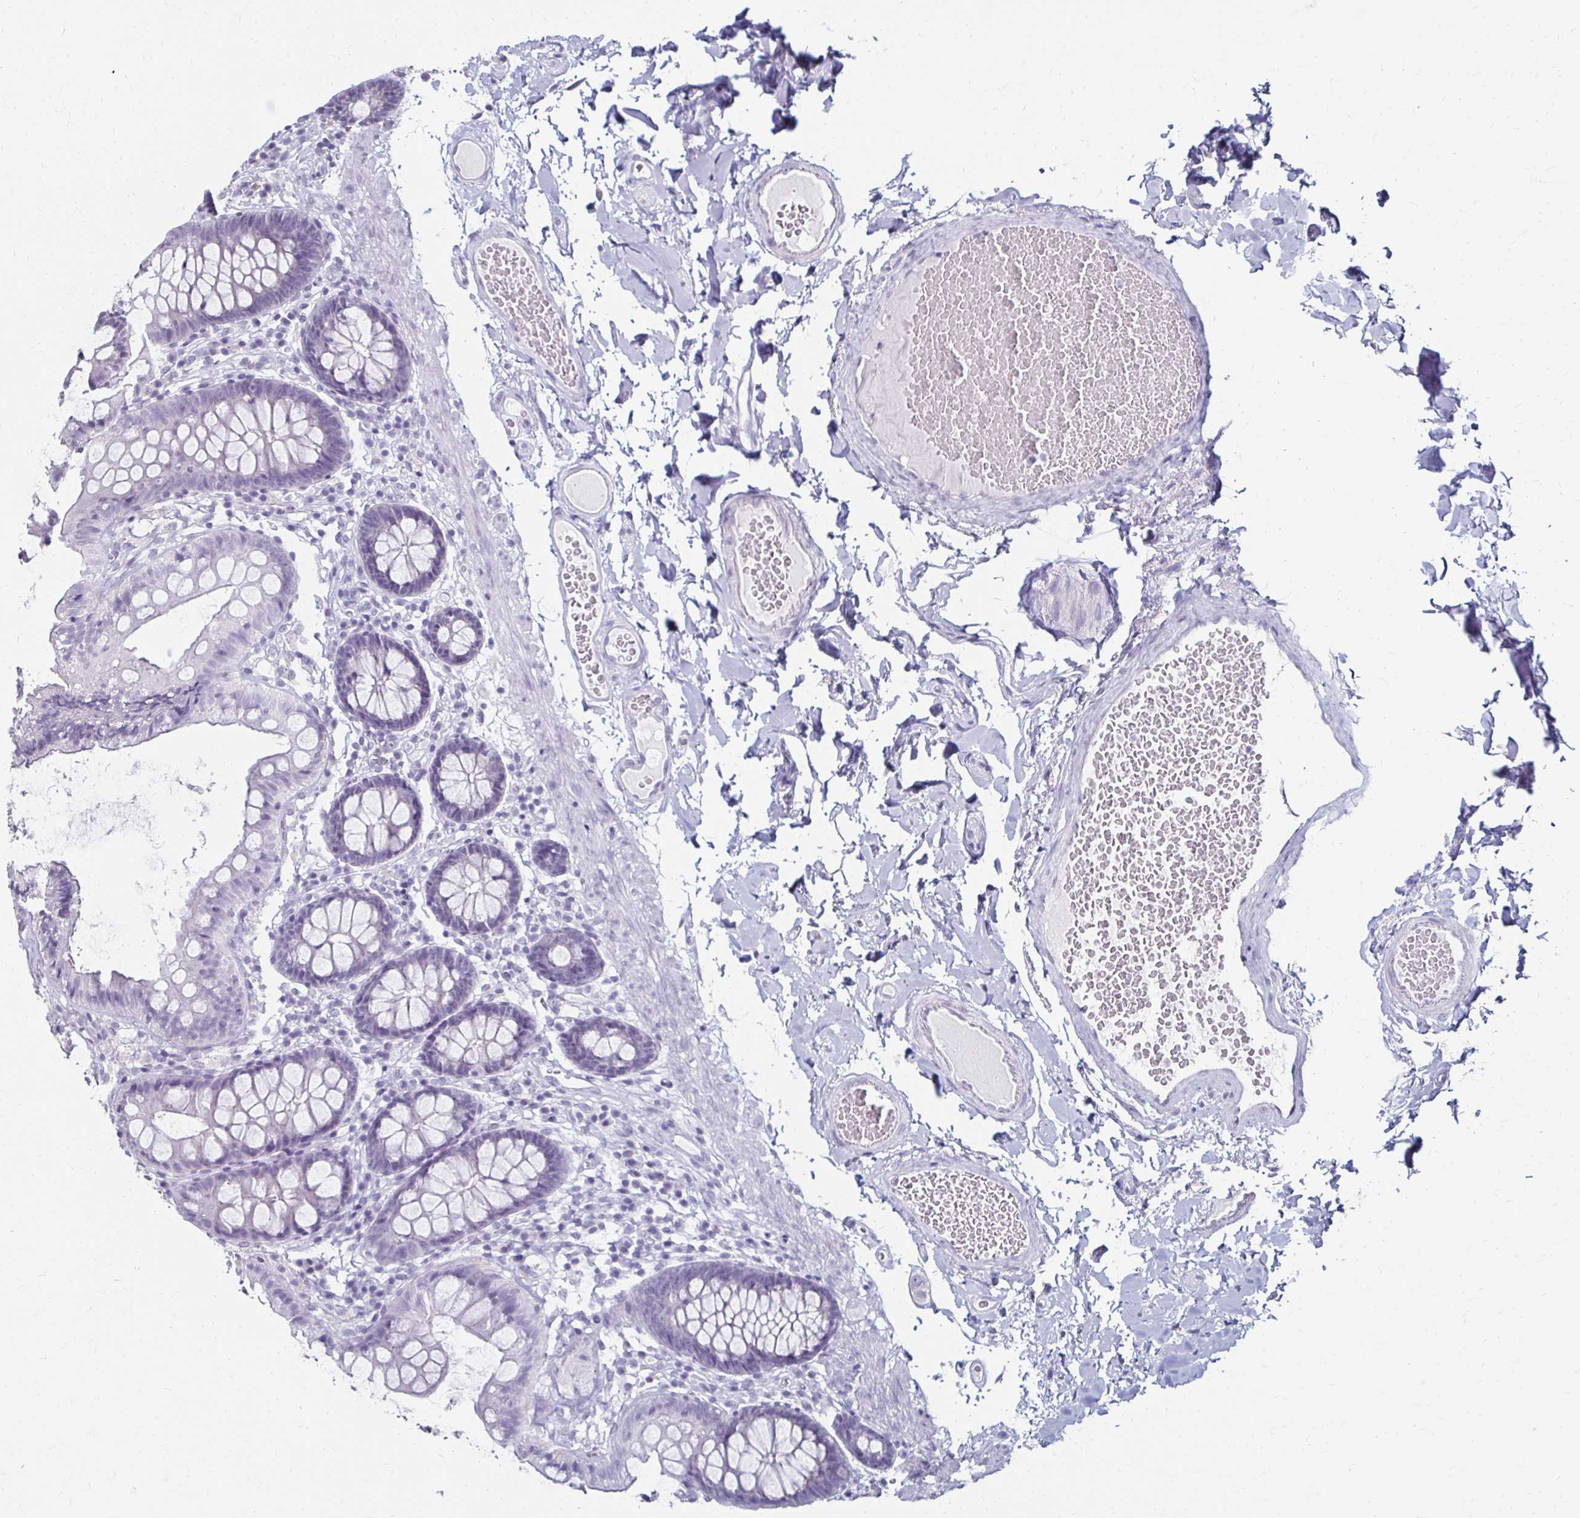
{"staining": {"intensity": "negative", "quantity": "none", "location": "none"}, "tissue": "colon", "cell_type": "Endothelial cells", "image_type": "normal", "snomed": [{"axis": "morphology", "description": "Normal tissue, NOS"}, {"axis": "topography", "description": "Colon"}], "caption": "A micrograph of colon stained for a protein reveals no brown staining in endothelial cells.", "gene": "TOMM34", "patient": {"sex": "male", "age": 84}}